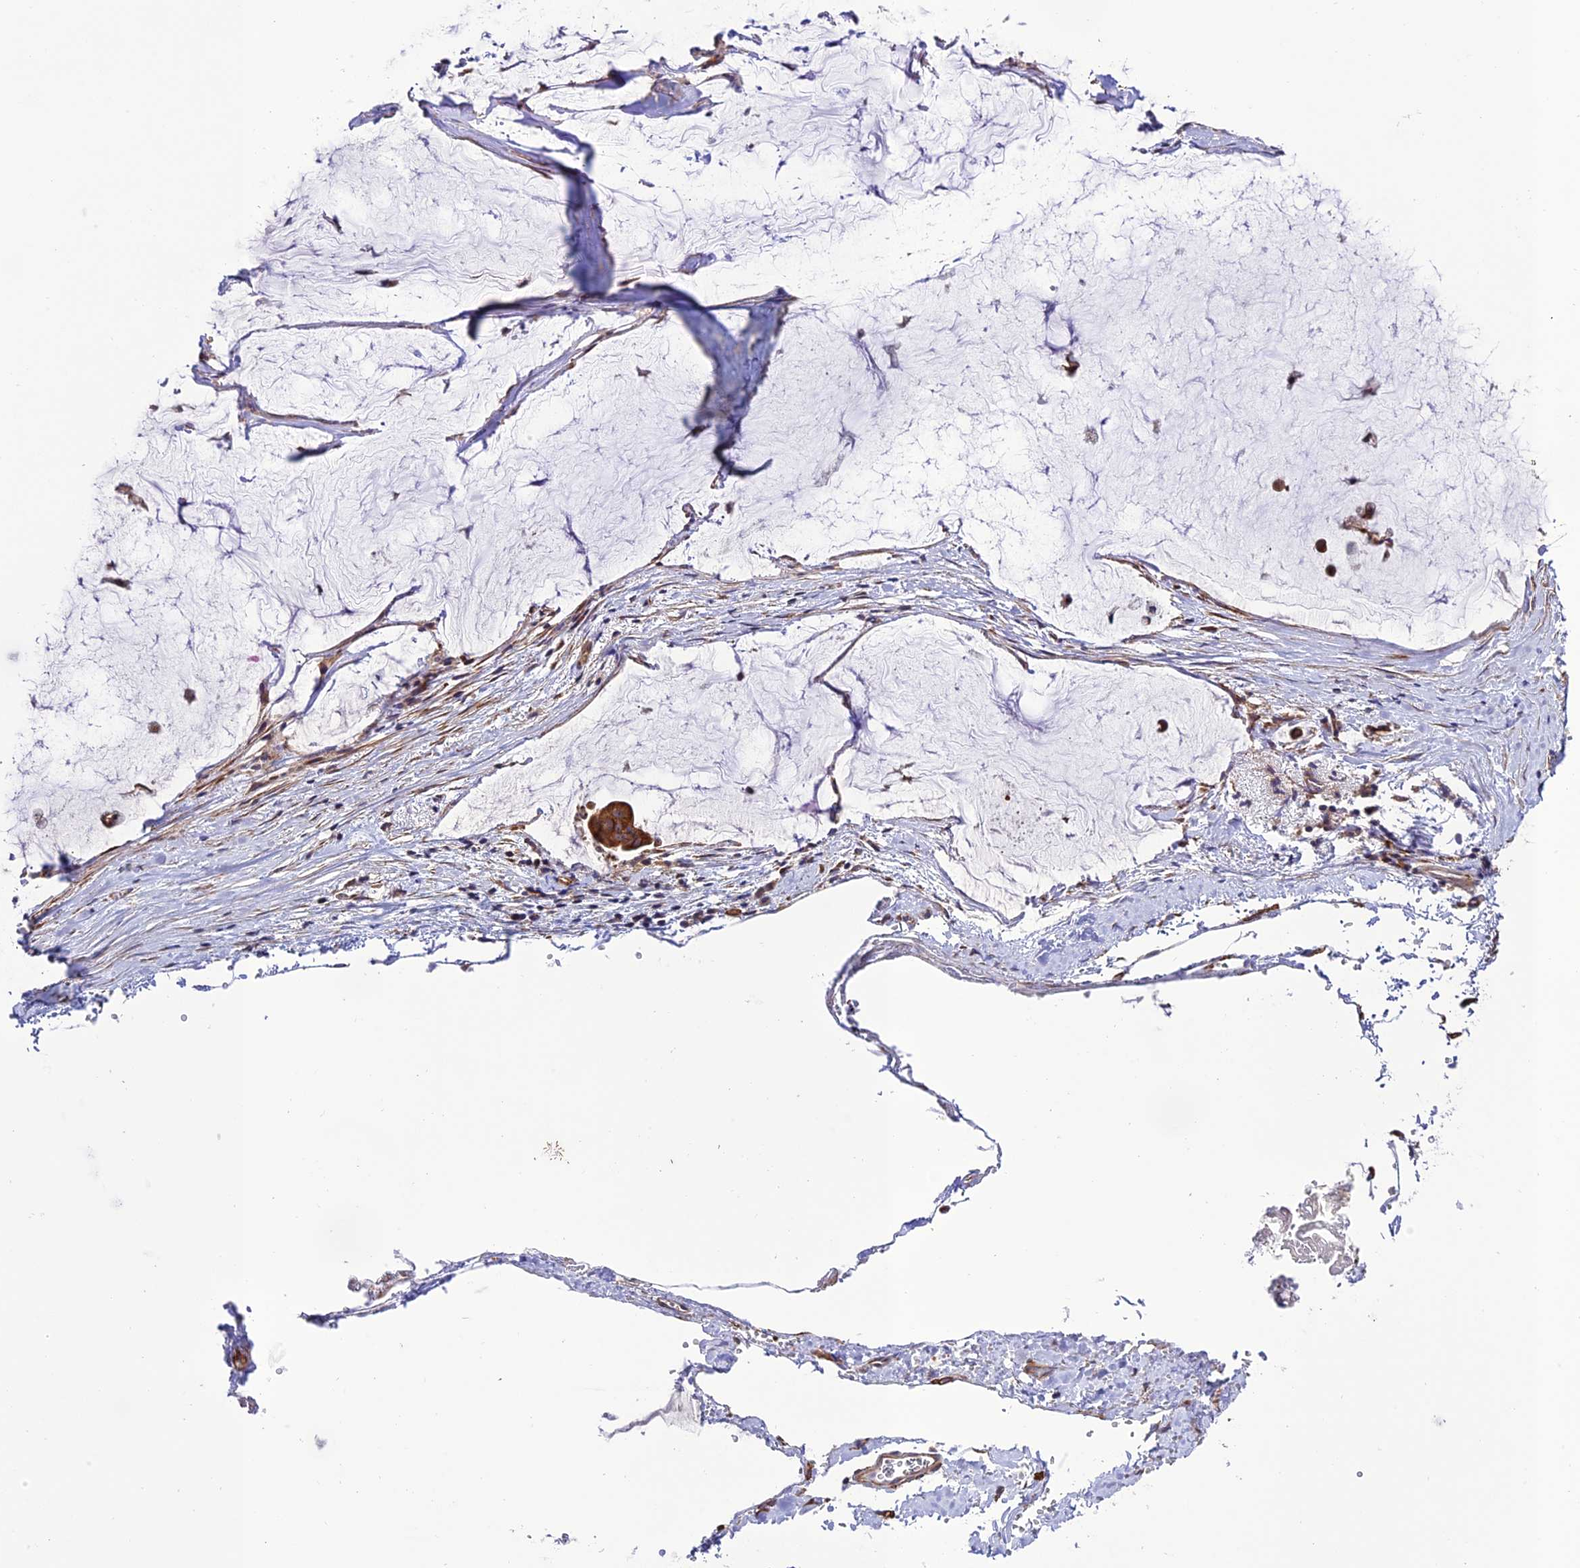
{"staining": {"intensity": "strong", "quantity": ">75%", "location": "cytoplasmic/membranous"}, "tissue": "ovarian cancer", "cell_type": "Tumor cells", "image_type": "cancer", "snomed": [{"axis": "morphology", "description": "Cystadenocarcinoma, mucinous, NOS"}, {"axis": "topography", "description": "Ovary"}], "caption": "Human ovarian mucinous cystadenocarcinoma stained with a brown dye exhibits strong cytoplasmic/membranous positive positivity in approximately >75% of tumor cells.", "gene": "TNIP3", "patient": {"sex": "female", "age": 73}}